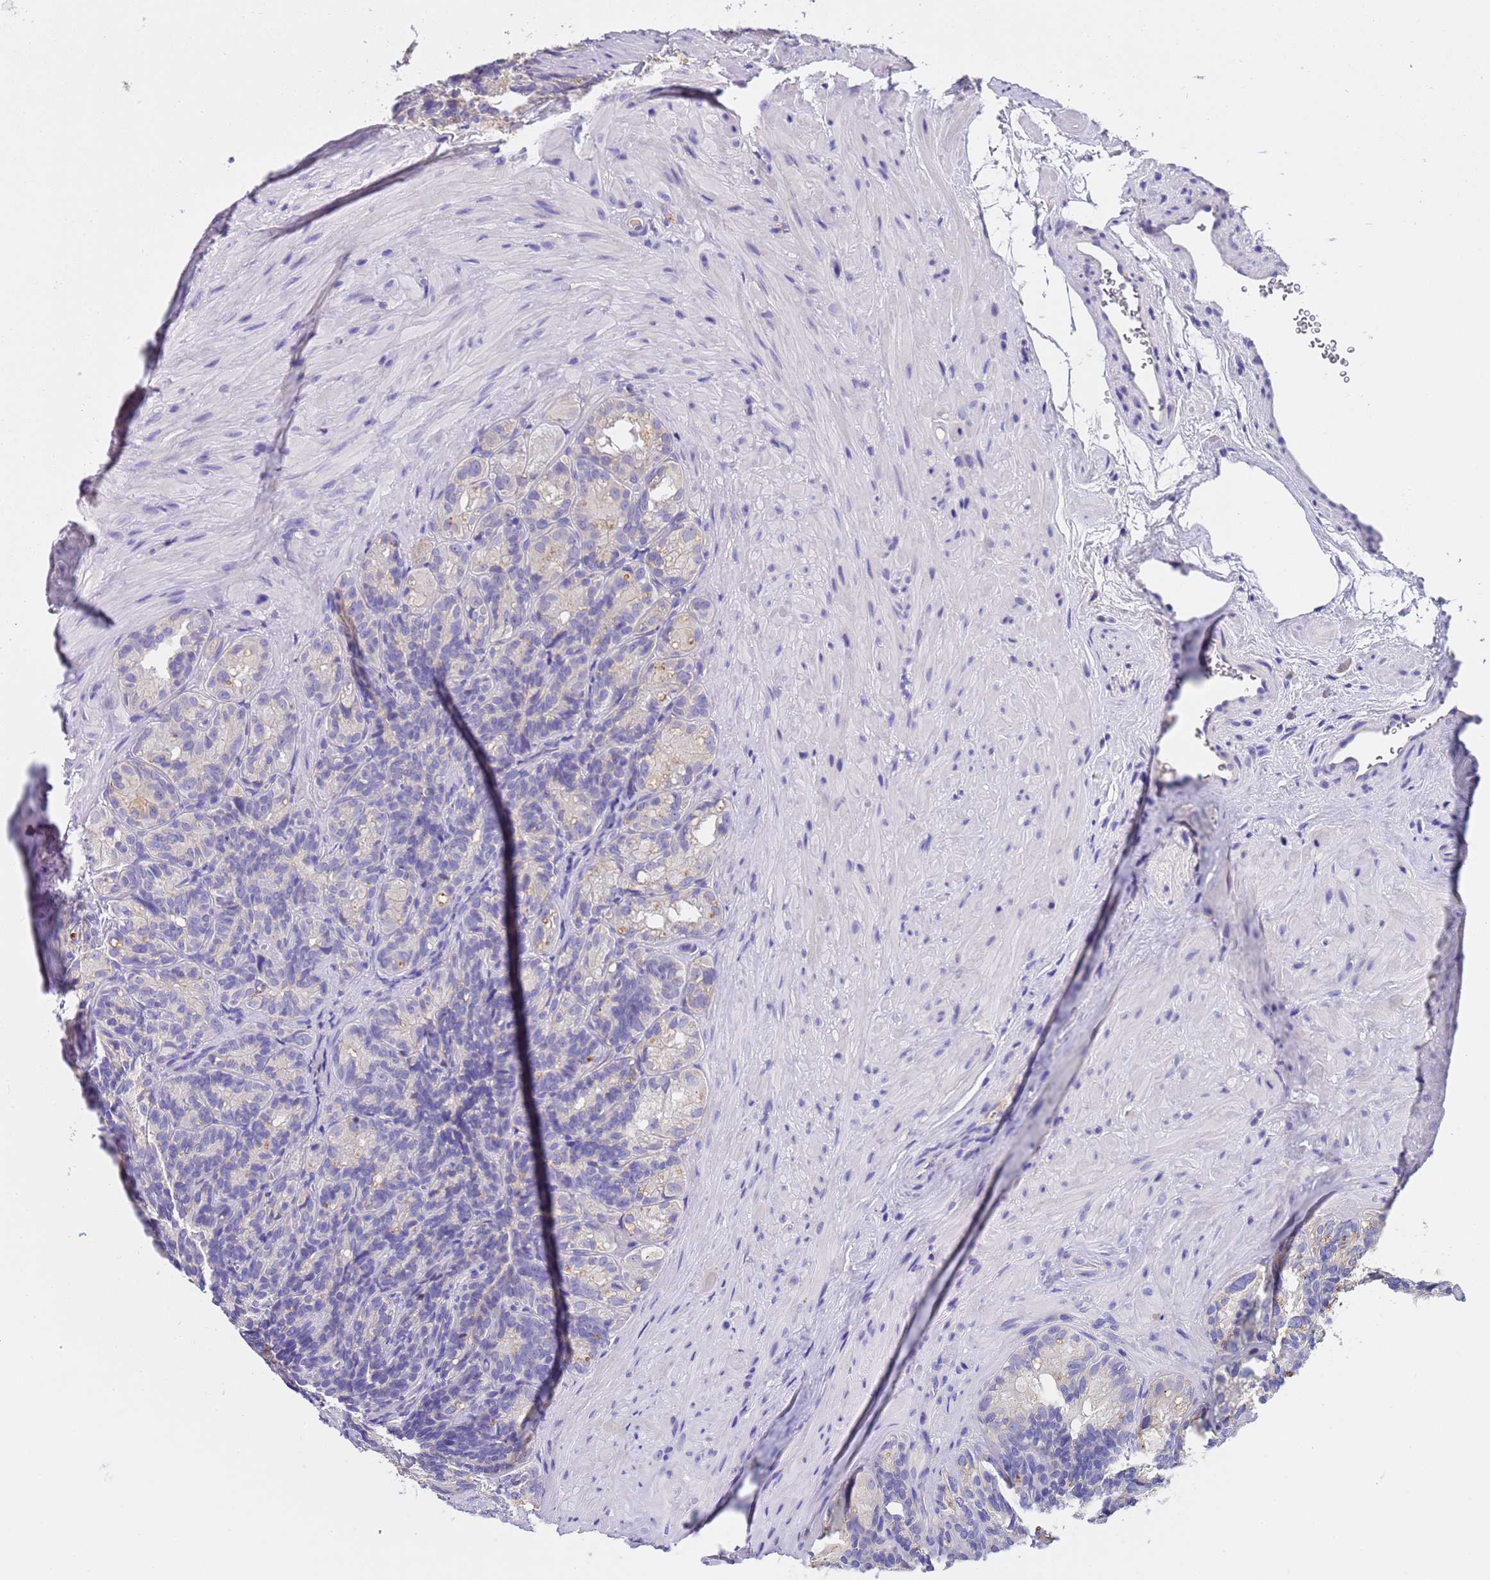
{"staining": {"intensity": "negative", "quantity": "none", "location": "none"}, "tissue": "seminal vesicle", "cell_type": "Glandular cells", "image_type": "normal", "snomed": [{"axis": "morphology", "description": "Normal tissue, NOS"}, {"axis": "topography", "description": "Seminal veicle"}], "caption": "IHC of normal human seminal vesicle displays no staining in glandular cells.", "gene": "SLC24A3", "patient": {"sex": "male", "age": 60}}